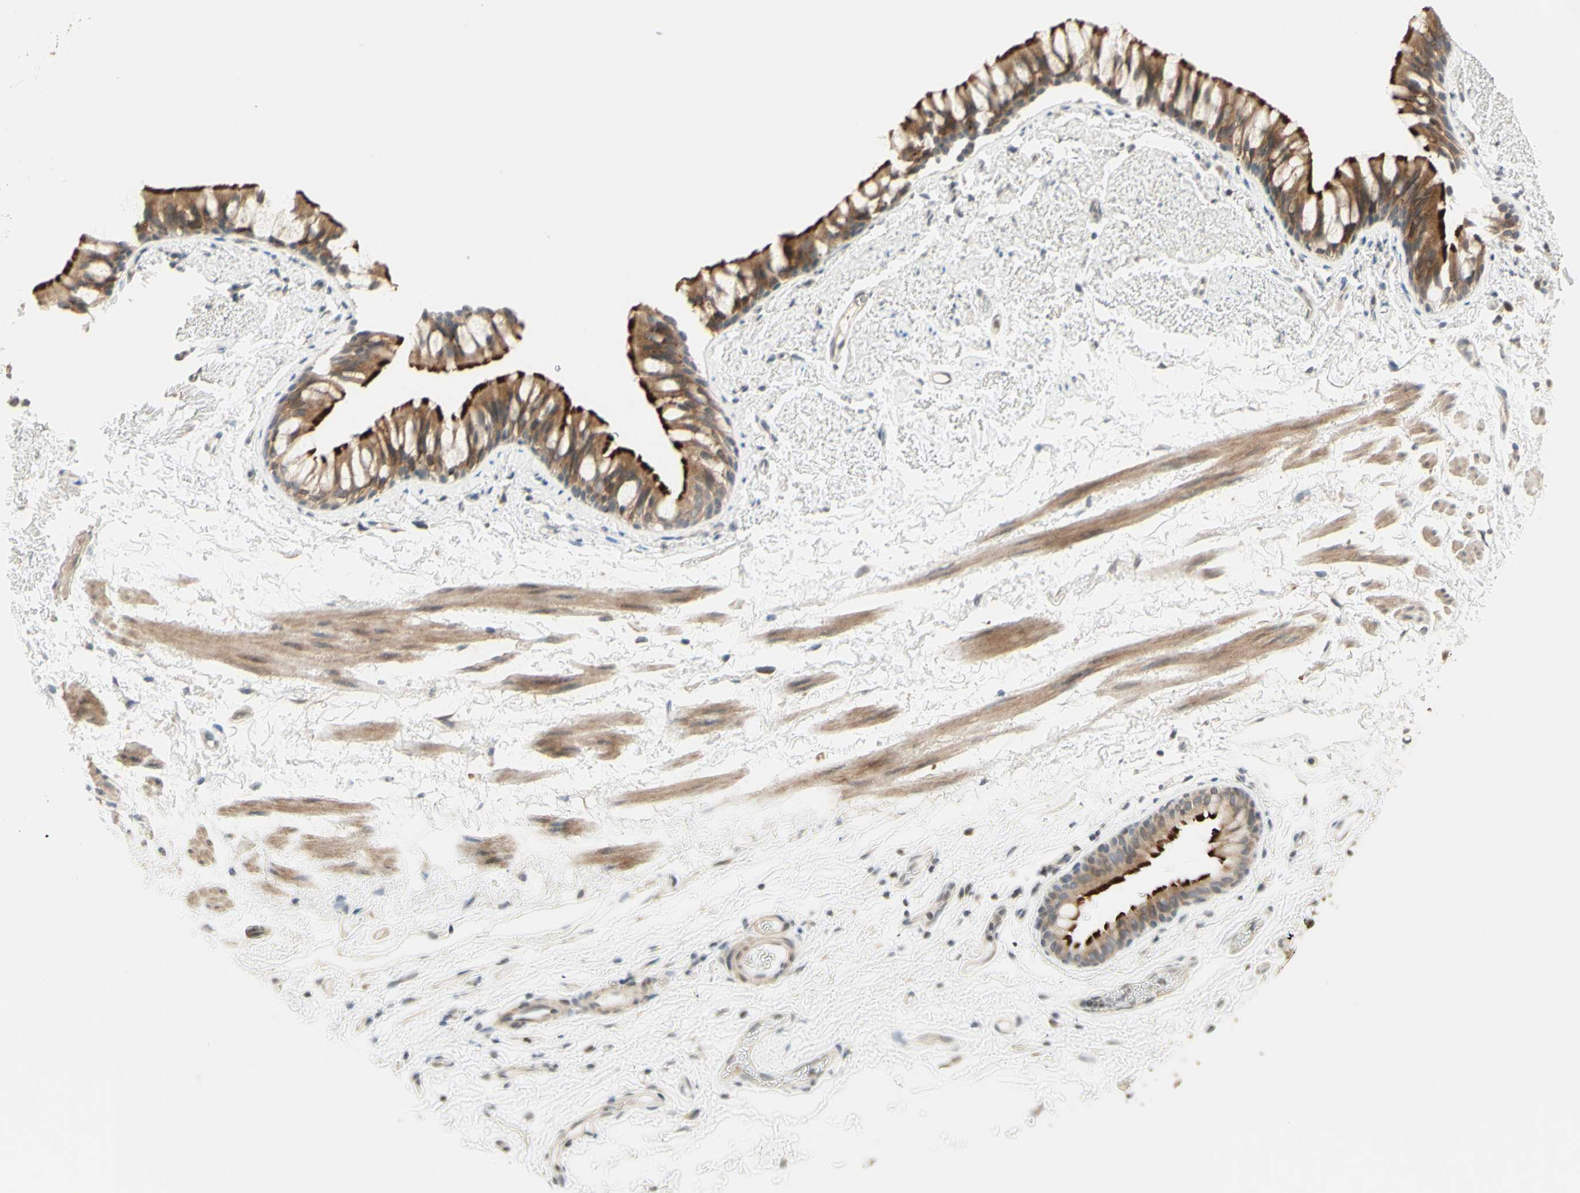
{"staining": {"intensity": "weak", "quantity": "25%-75%", "location": "cytoplasmic/membranous"}, "tissue": "adipose tissue", "cell_type": "Adipocytes", "image_type": "normal", "snomed": [{"axis": "morphology", "description": "Normal tissue, NOS"}, {"axis": "topography", "description": "Bronchus"}], "caption": "High-magnification brightfield microscopy of benign adipose tissue stained with DAB (3,3'-diaminobenzidine) (brown) and counterstained with hematoxylin (blue). adipocytes exhibit weak cytoplasmic/membranous expression is seen in about25%-75% of cells.", "gene": "ZW10", "patient": {"sex": "female", "age": 73}}